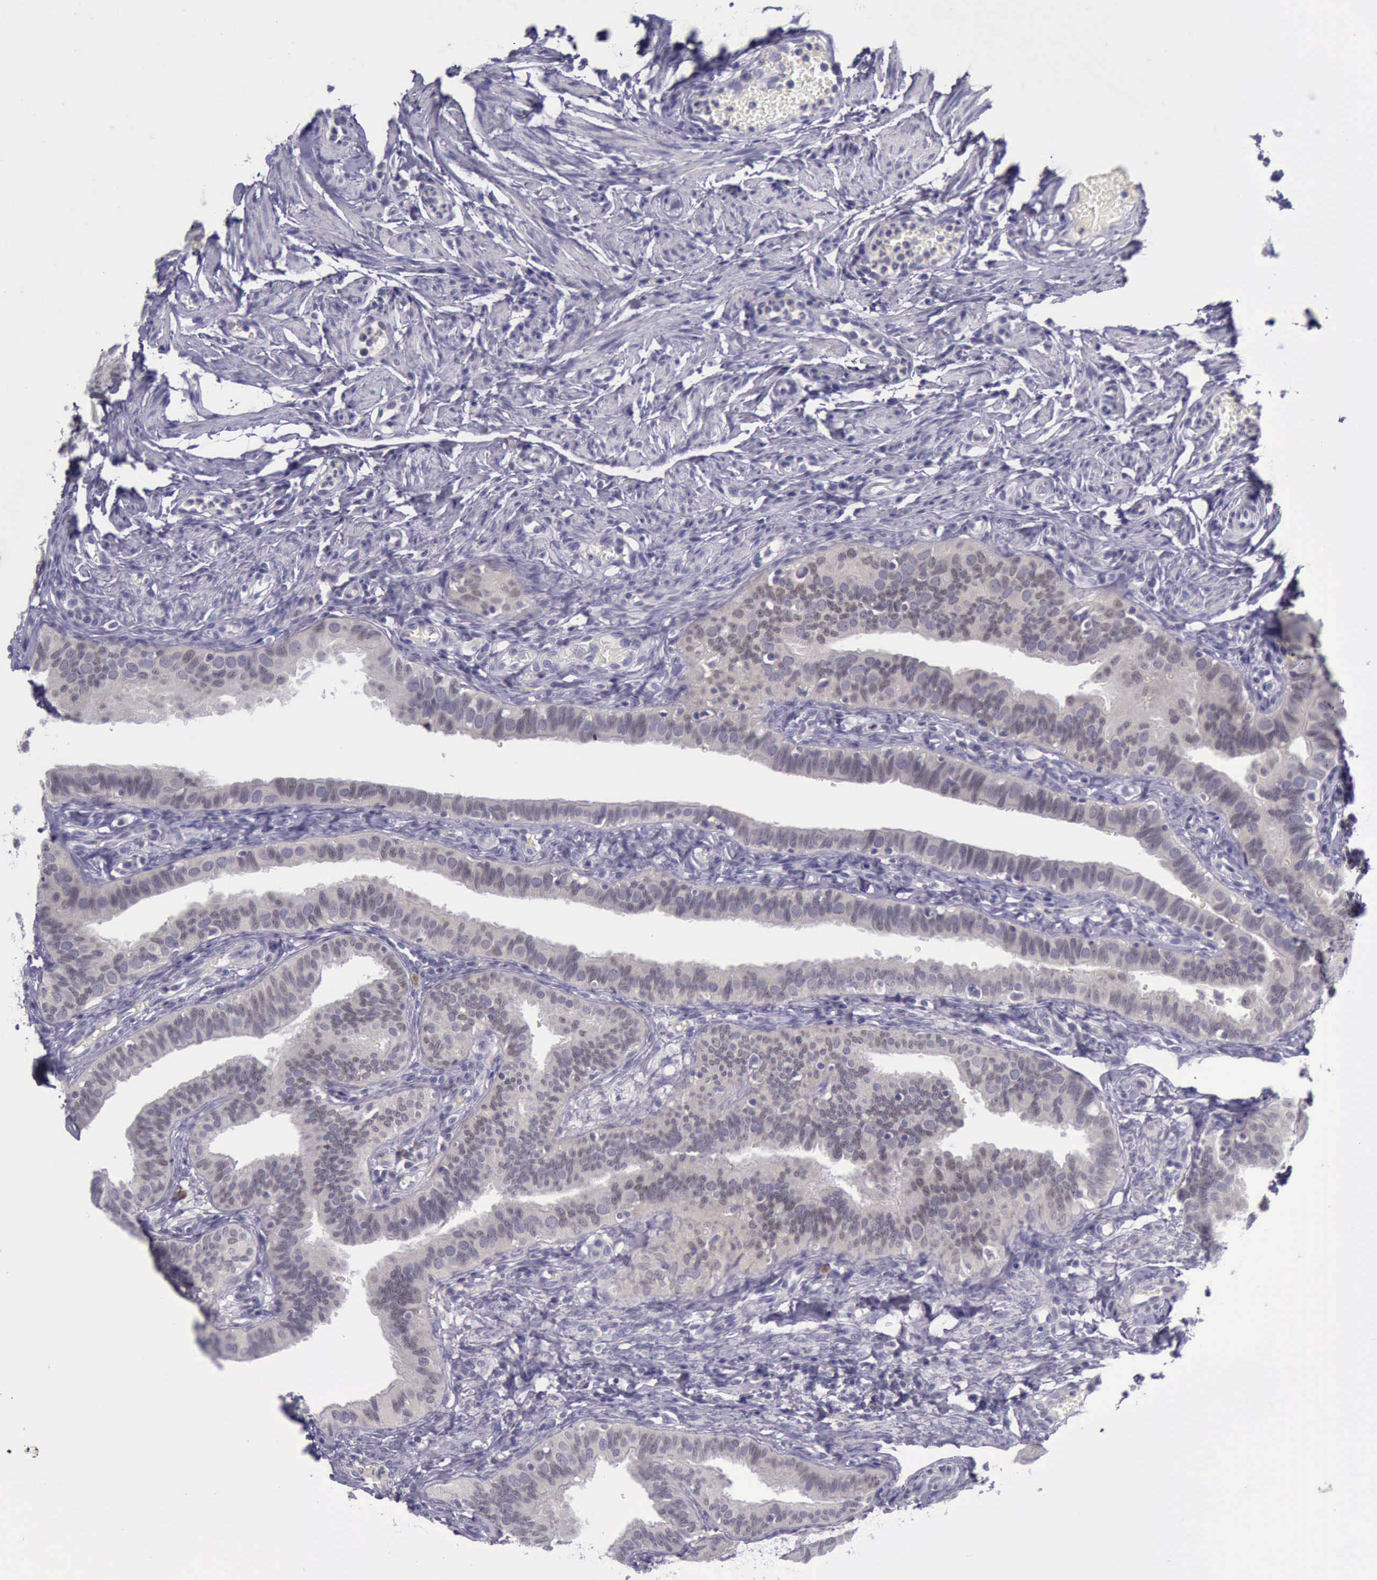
{"staining": {"intensity": "weak", "quantity": "25%-75%", "location": "none"}, "tissue": "fallopian tube", "cell_type": "Glandular cells", "image_type": "normal", "snomed": [{"axis": "morphology", "description": "Normal tissue, NOS"}, {"axis": "topography", "description": "Fallopian tube"}, {"axis": "topography", "description": "Ovary"}], "caption": "Immunohistochemistry (IHC) of normal human fallopian tube exhibits low levels of weak None staining in about 25%-75% of glandular cells. The protein of interest is stained brown, and the nuclei are stained in blue (DAB IHC with brightfield microscopy, high magnification).", "gene": "ARNT2", "patient": {"sex": "female", "age": 51}}